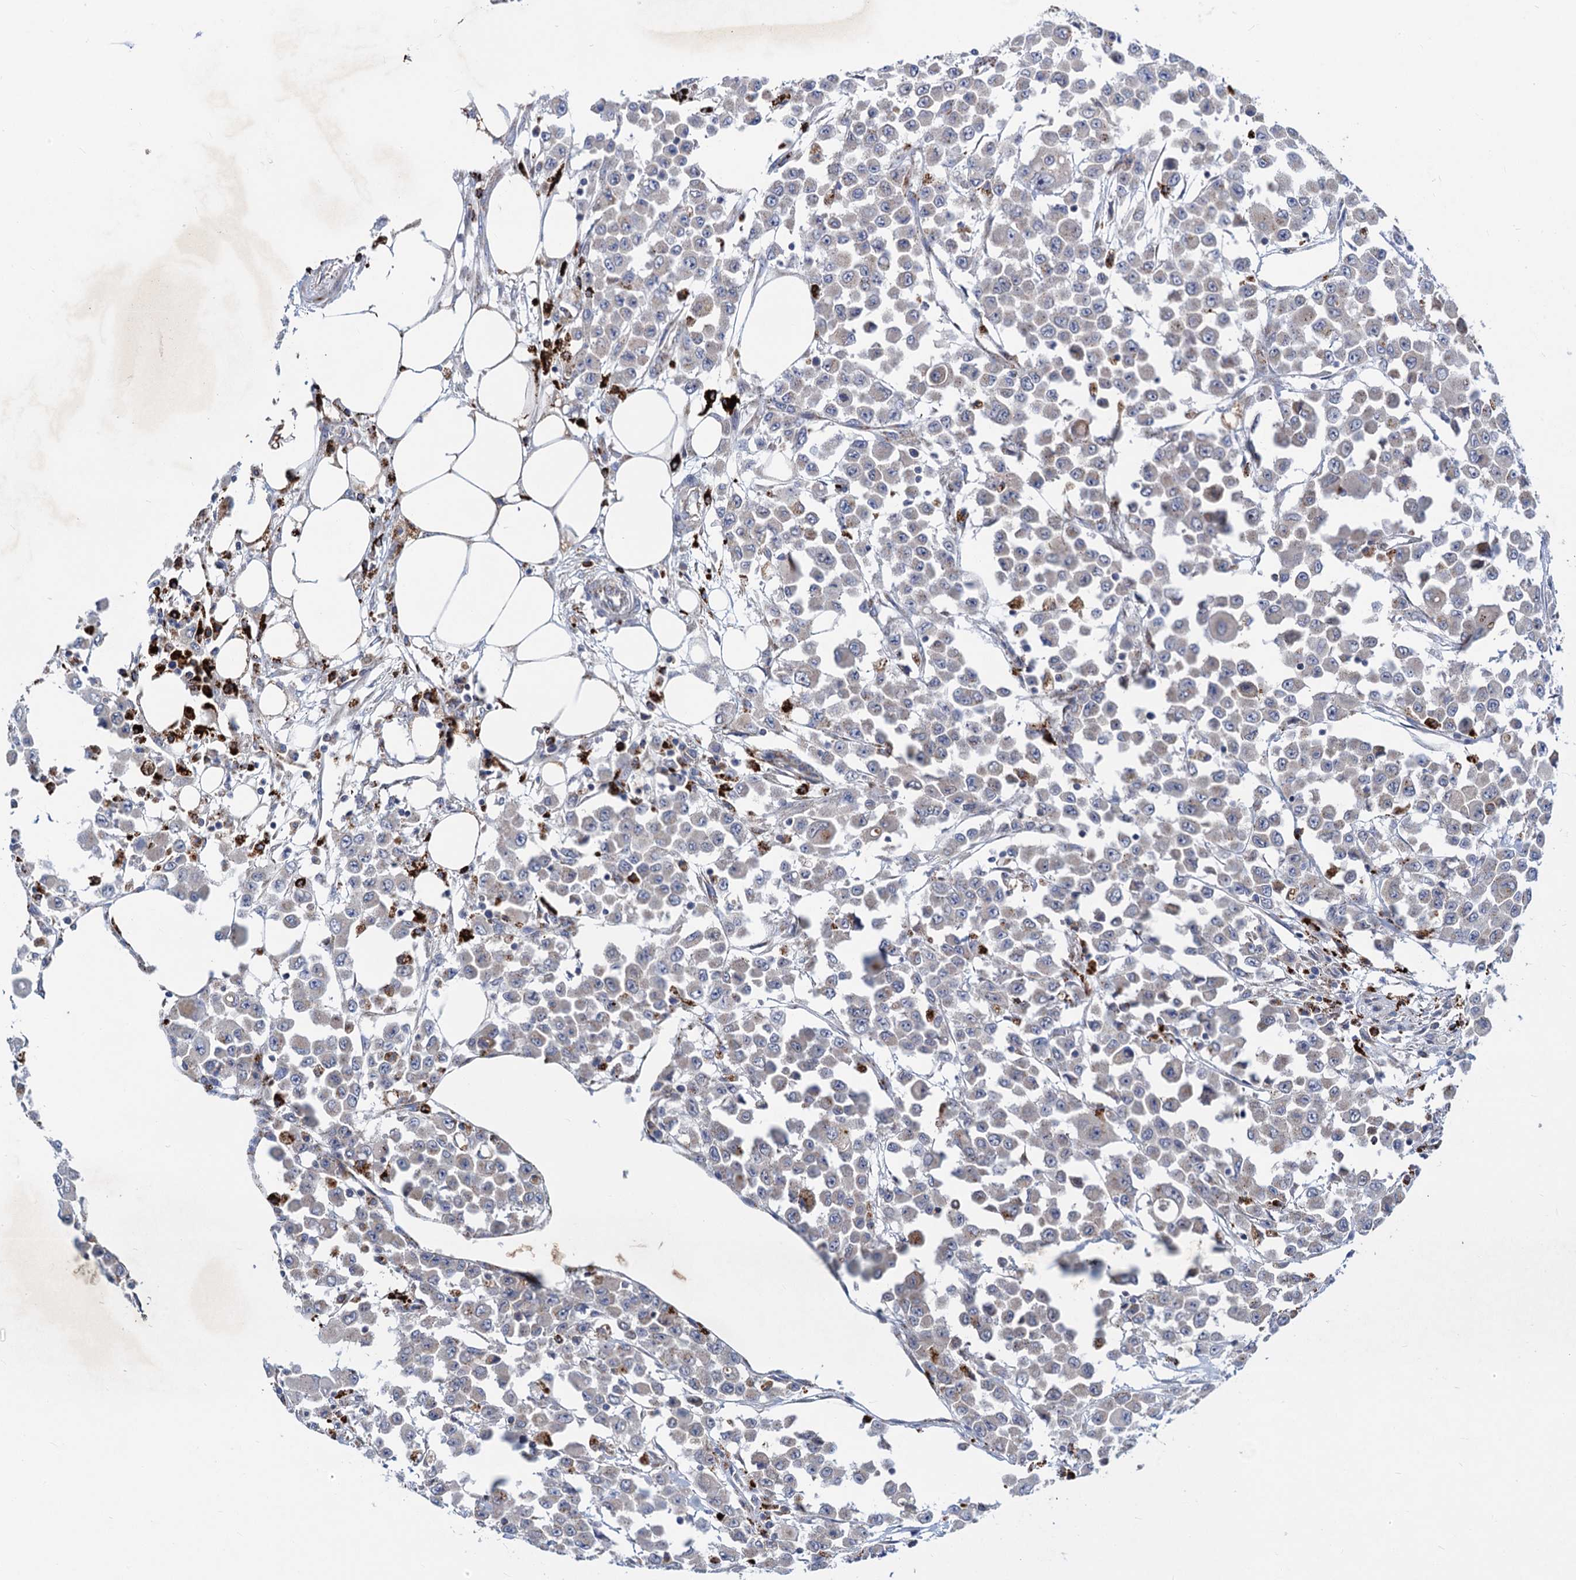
{"staining": {"intensity": "negative", "quantity": "none", "location": "none"}, "tissue": "colorectal cancer", "cell_type": "Tumor cells", "image_type": "cancer", "snomed": [{"axis": "morphology", "description": "Adenocarcinoma, NOS"}, {"axis": "topography", "description": "Colon"}], "caption": "This is an immunohistochemistry (IHC) photomicrograph of human adenocarcinoma (colorectal). There is no positivity in tumor cells.", "gene": "ANKS3", "patient": {"sex": "male", "age": 51}}